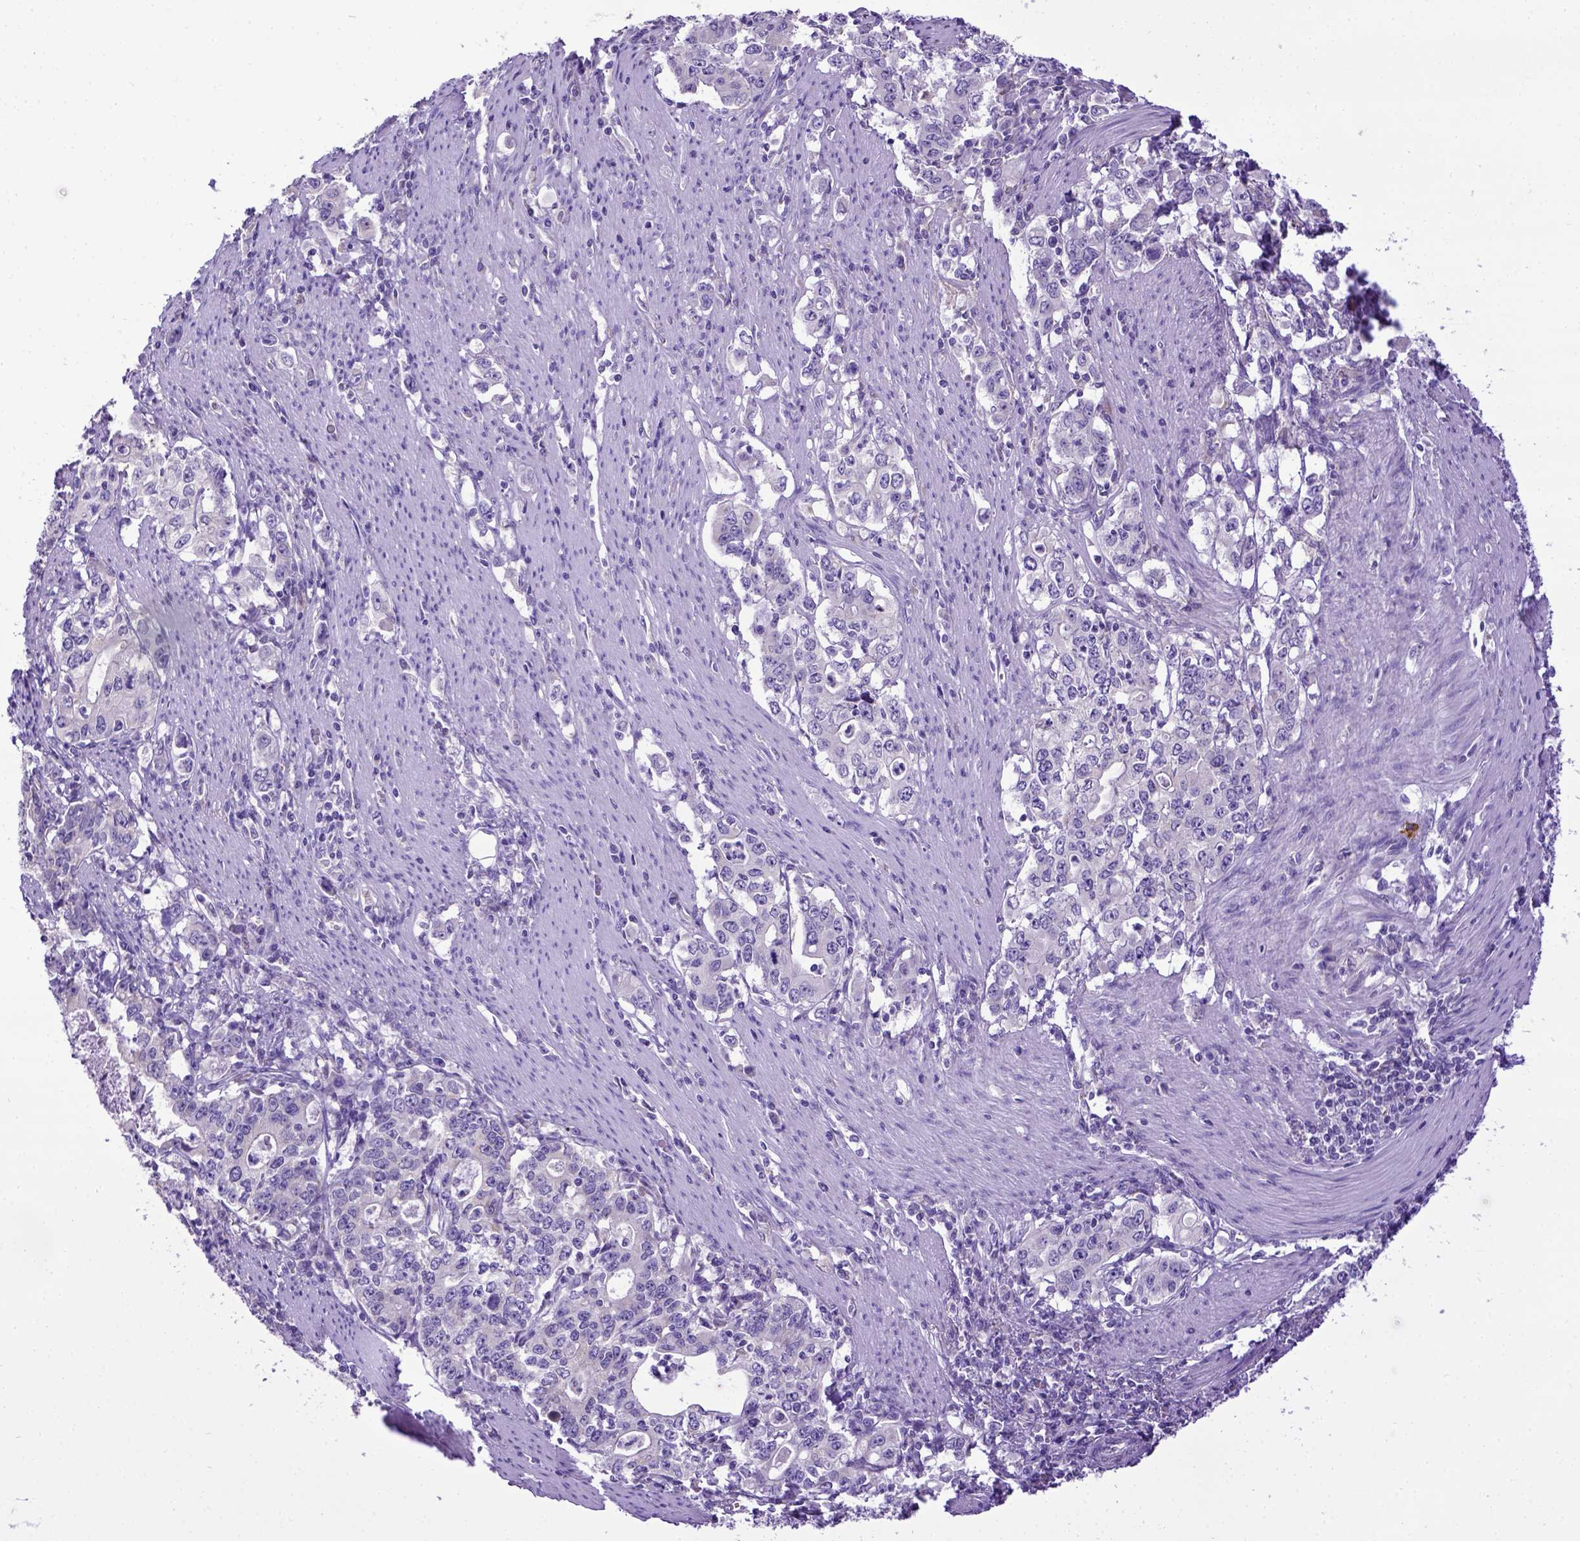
{"staining": {"intensity": "negative", "quantity": "none", "location": "none"}, "tissue": "stomach cancer", "cell_type": "Tumor cells", "image_type": "cancer", "snomed": [{"axis": "morphology", "description": "Adenocarcinoma, NOS"}, {"axis": "topography", "description": "Stomach, lower"}], "caption": "Immunohistochemistry (IHC) histopathology image of neoplastic tissue: adenocarcinoma (stomach) stained with DAB (3,3'-diaminobenzidine) demonstrates no significant protein staining in tumor cells. The staining was performed using DAB (3,3'-diaminobenzidine) to visualize the protein expression in brown, while the nuclei were stained in blue with hematoxylin (Magnification: 20x).", "gene": "SPEF1", "patient": {"sex": "female", "age": 72}}